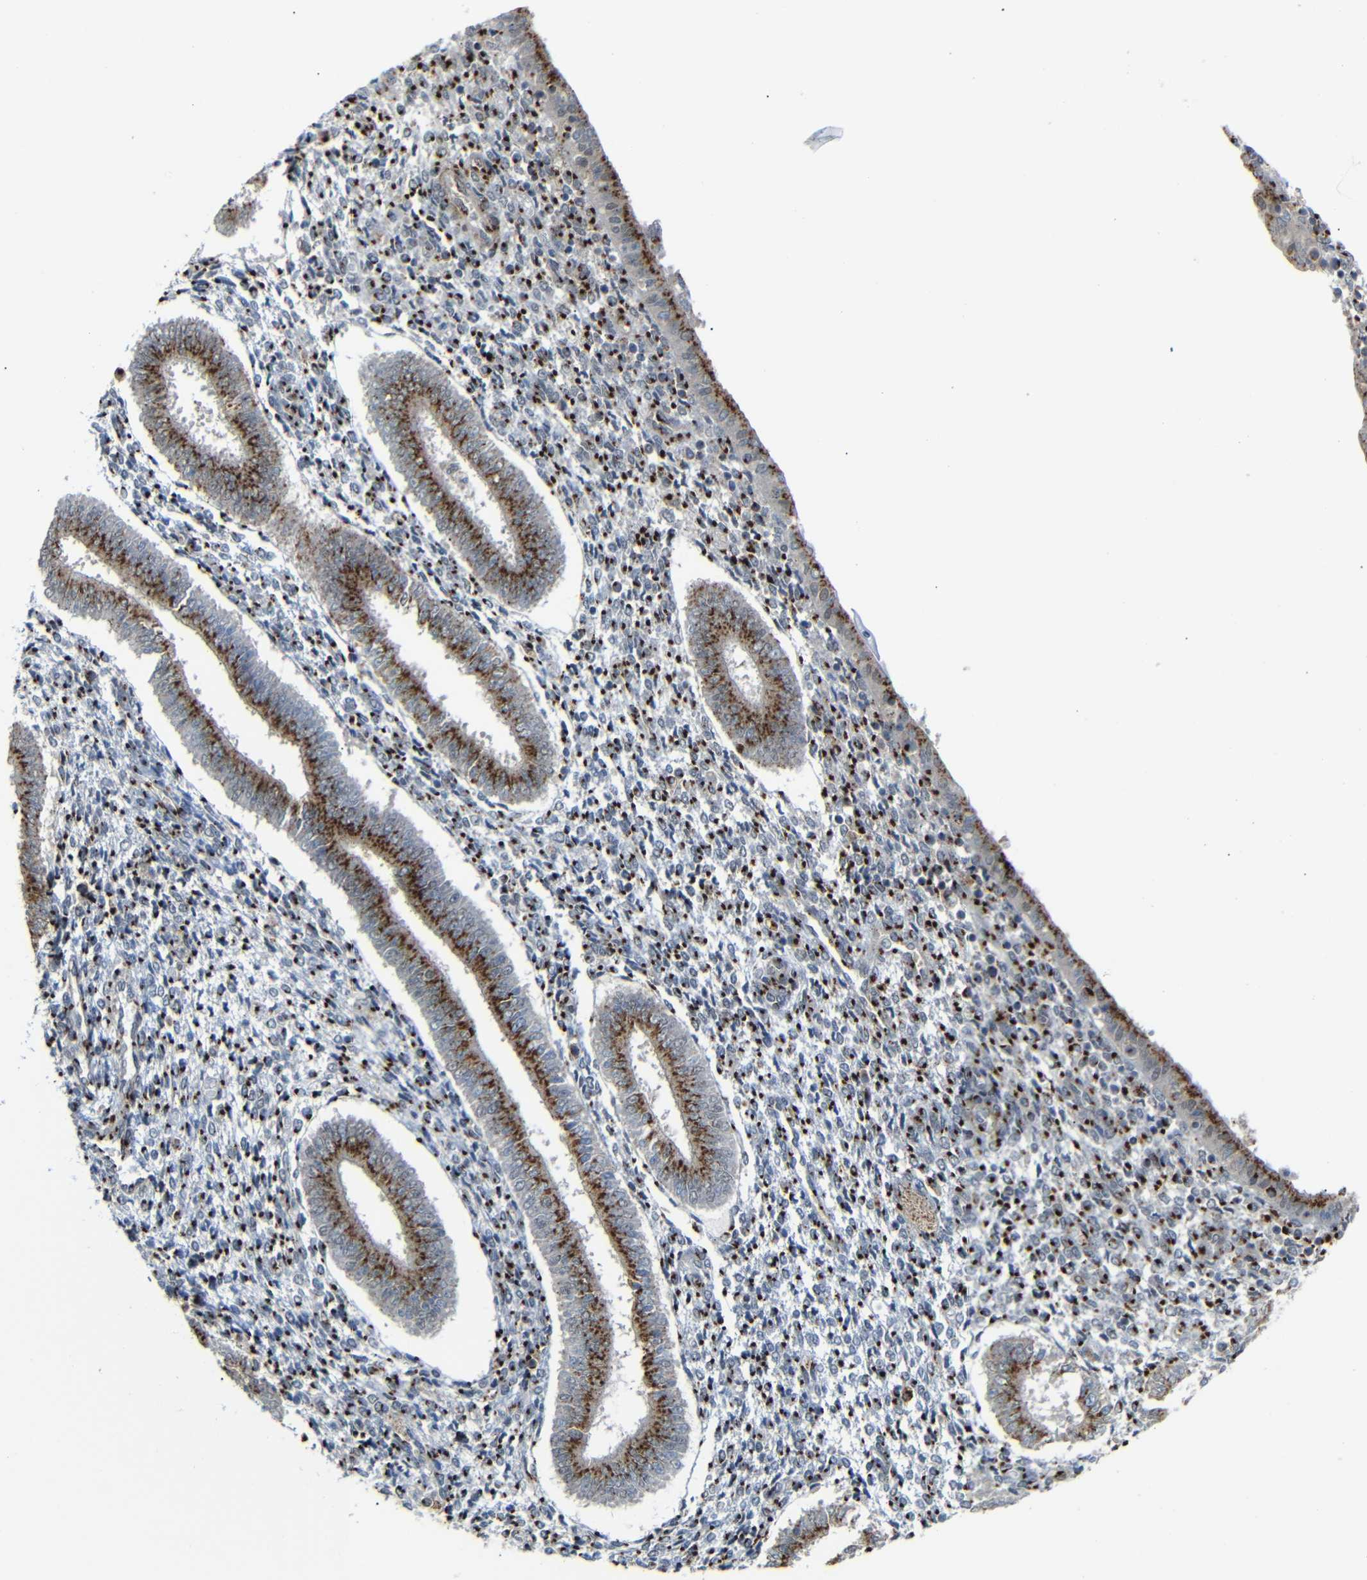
{"staining": {"intensity": "strong", "quantity": ">75%", "location": "cytoplasmic/membranous"}, "tissue": "endometrium", "cell_type": "Cells in endometrial stroma", "image_type": "normal", "snomed": [{"axis": "morphology", "description": "Normal tissue, NOS"}, {"axis": "topography", "description": "Endometrium"}], "caption": "Endometrium stained for a protein exhibits strong cytoplasmic/membranous positivity in cells in endometrial stroma. Nuclei are stained in blue.", "gene": "TGOLN2", "patient": {"sex": "female", "age": 35}}